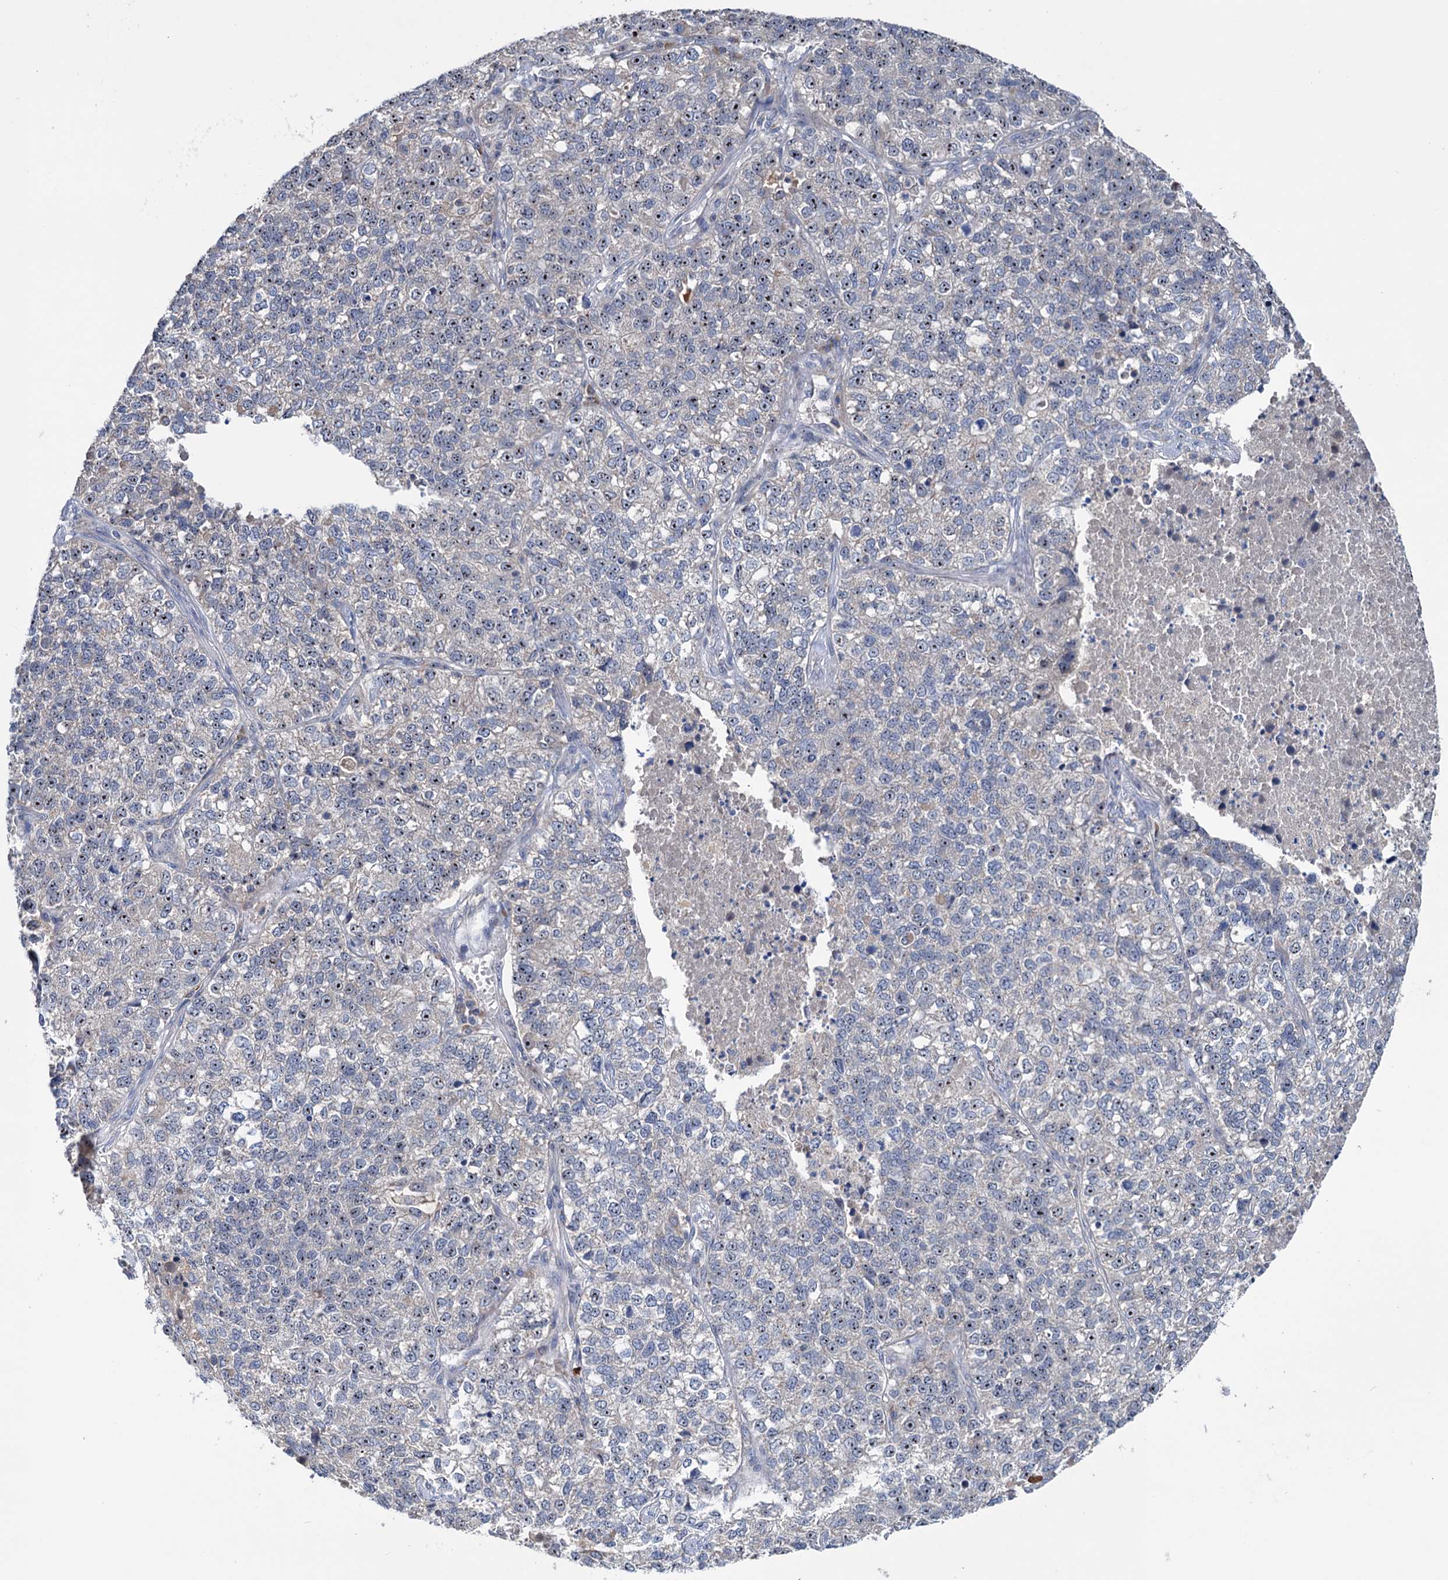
{"staining": {"intensity": "moderate", "quantity": "25%-75%", "location": "nuclear"}, "tissue": "lung cancer", "cell_type": "Tumor cells", "image_type": "cancer", "snomed": [{"axis": "morphology", "description": "Adenocarcinoma, NOS"}, {"axis": "topography", "description": "Lung"}], "caption": "This image reveals immunohistochemistry staining of human lung adenocarcinoma, with medium moderate nuclear positivity in about 25%-75% of tumor cells.", "gene": "HTR3B", "patient": {"sex": "male", "age": 49}}